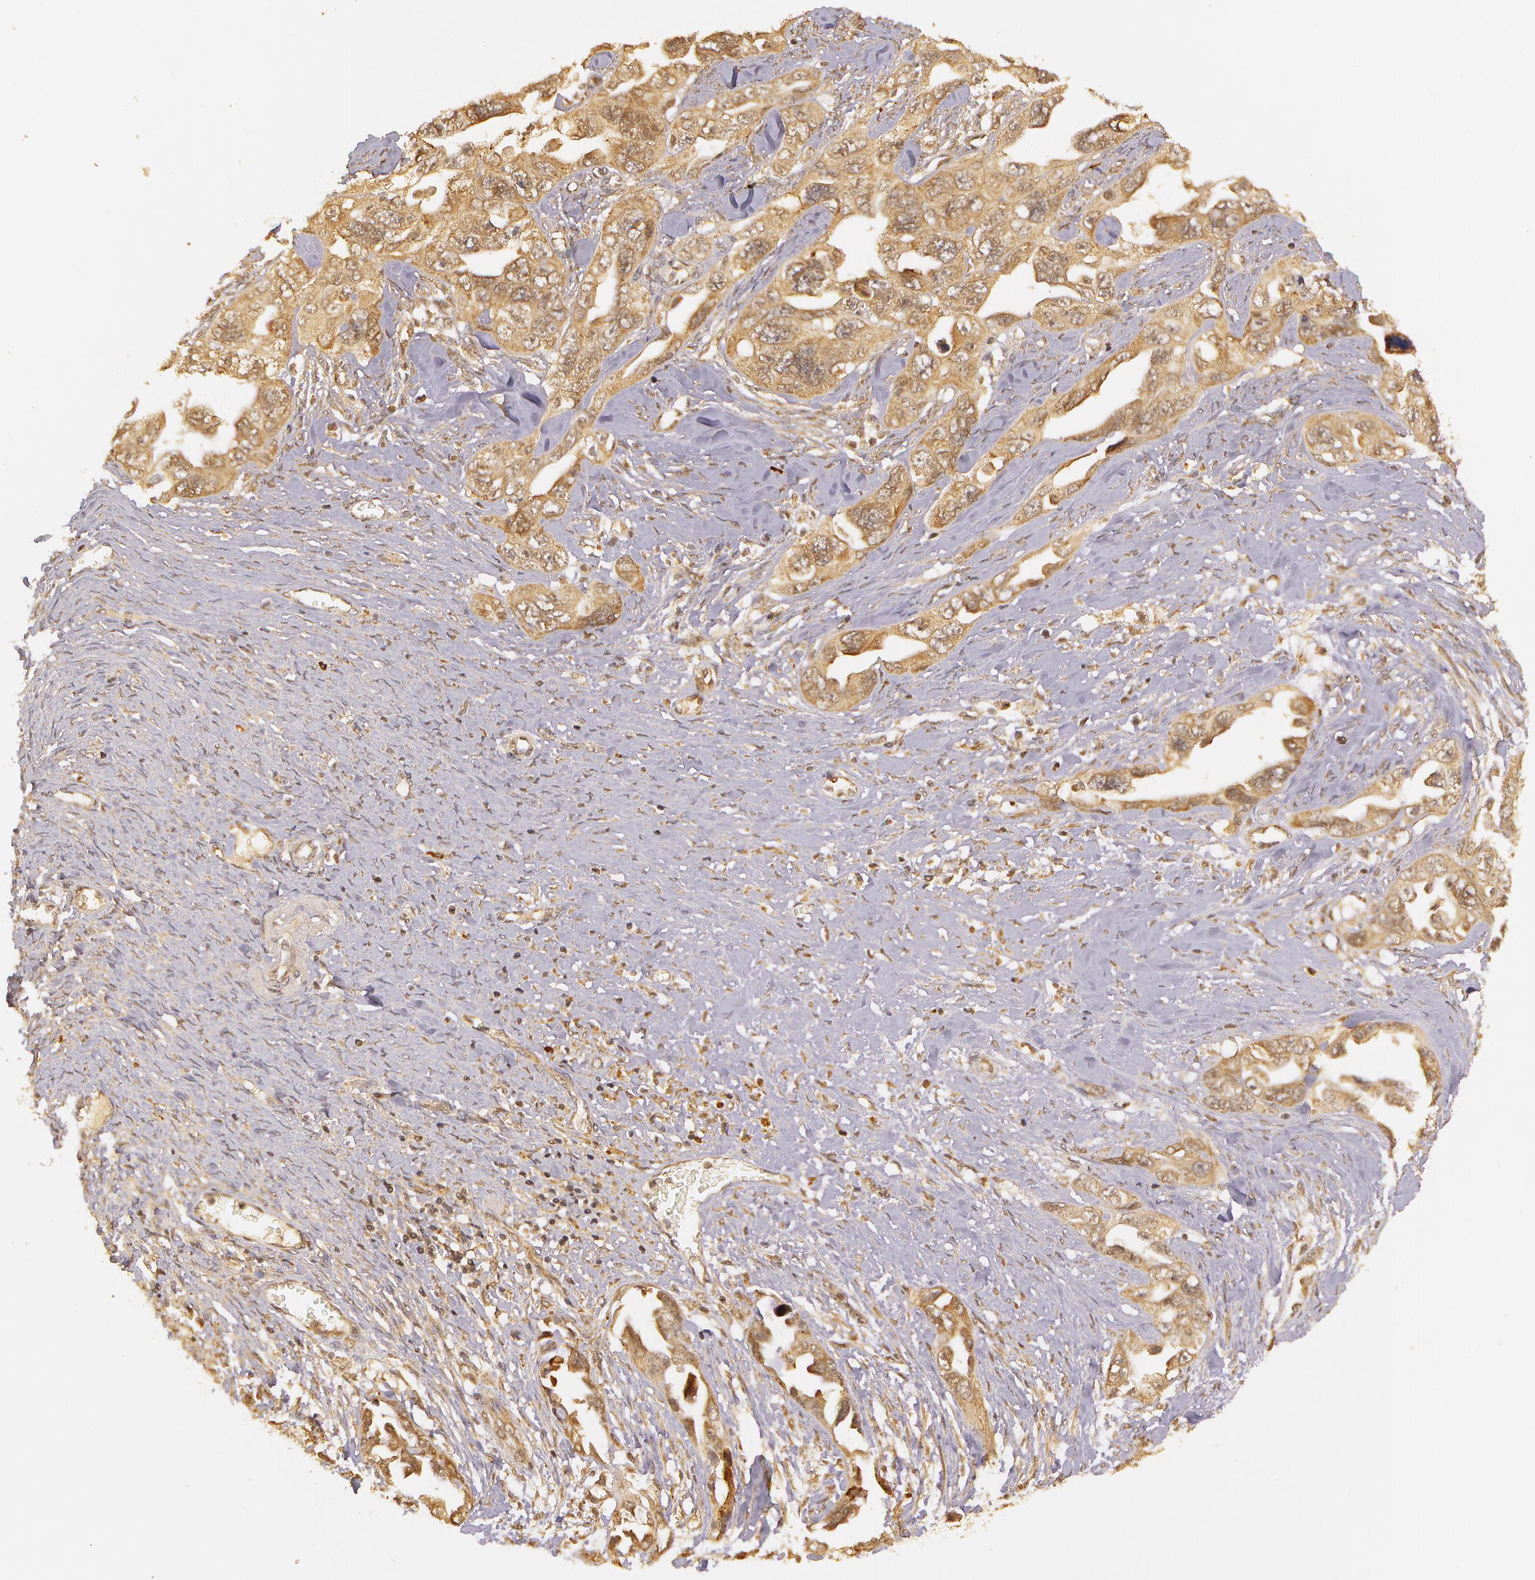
{"staining": {"intensity": "moderate", "quantity": ">75%", "location": "cytoplasmic/membranous"}, "tissue": "ovarian cancer", "cell_type": "Tumor cells", "image_type": "cancer", "snomed": [{"axis": "morphology", "description": "Cystadenocarcinoma, serous, NOS"}, {"axis": "topography", "description": "Ovary"}], "caption": "Human ovarian serous cystadenocarcinoma stained with a protein marker reveals moderate staining in tumor cells.", "gene": "ASCC2", "patient": {"sex": "female", "age": 63}}